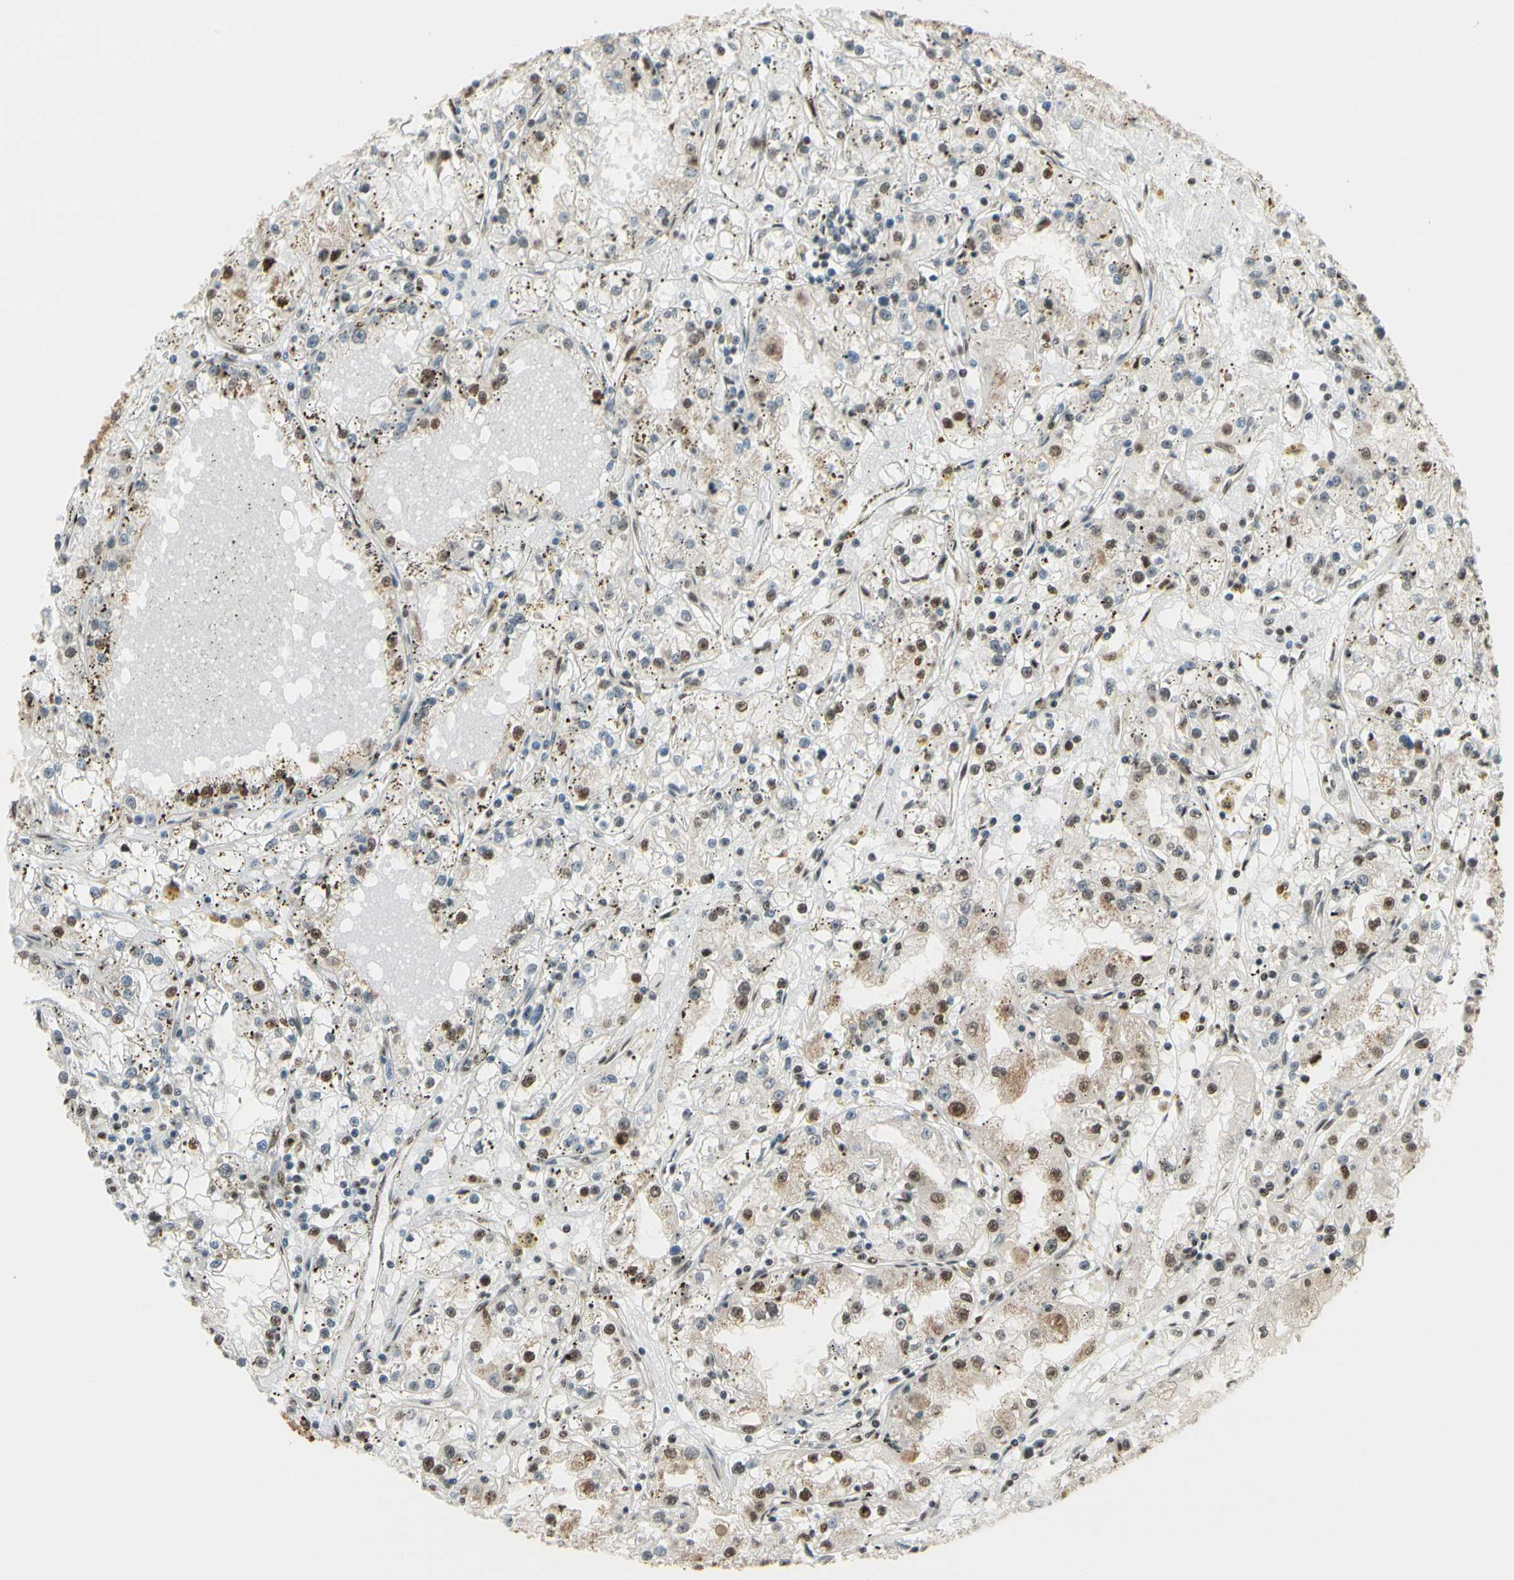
{"staining": {"intensity": "moderate", "quantity": "25%-75%", "location": "cytoplasmic/membranous,nuclear"}, "tissue": "renal cancer", "cell_type": "Tumor cells", "image_type": "cancer", "snomed": [{"axis": "morphology", "description": "Adenocarcinoma, NOS"}, {"axis": "topography", "description": "Kidney"}], "caption": "This is a histology image of immunohistochemistry (IHC) staining of adenocarcinoma (renal), which shows moderate positivity in the cytoplasmic/membranous and nuclear of tumor cells.", "gene": "HSF1", "patient": {"sex": "male", "age": 56}}